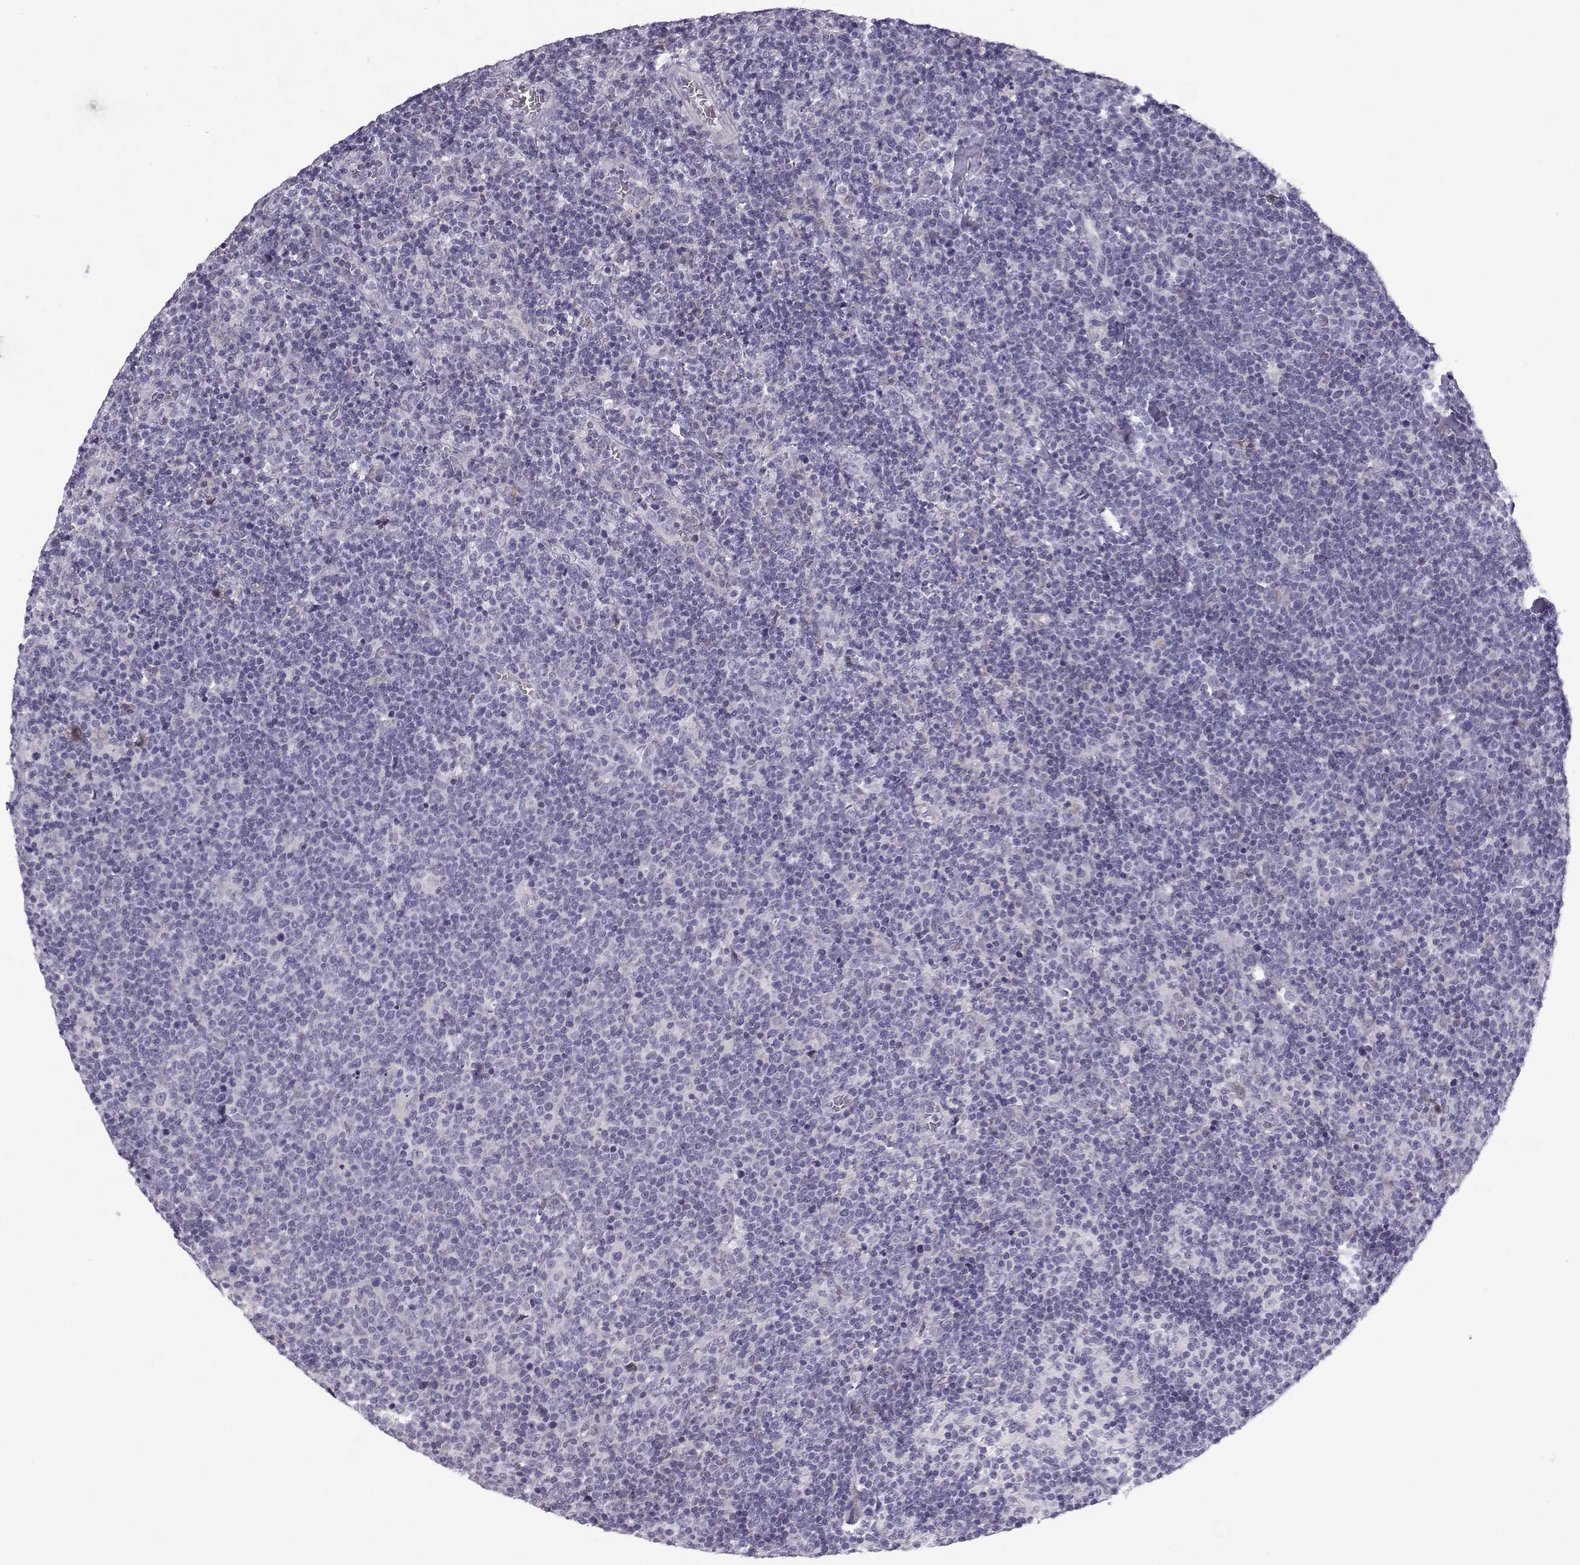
{"staining": {"intensity": "negative", "quantity": "none", "location": "none"}, "tissue": "lymphoma", "cell_type": "Tumor cells", "image_type": "cancer", "snomed": [{"axis": "morphology", "description": "Malignant lymphoma, non-Hodgkin's type, High grade"}, {"axis": "topography", "description": "Lymph node"}], "caption": "There is no significant positivity in tumor cells of malignant lymphoma, non-Hodgkin's type (high-grade).", "gene": "DMRT3", "patient": {"sex": "male", "age": 61}}